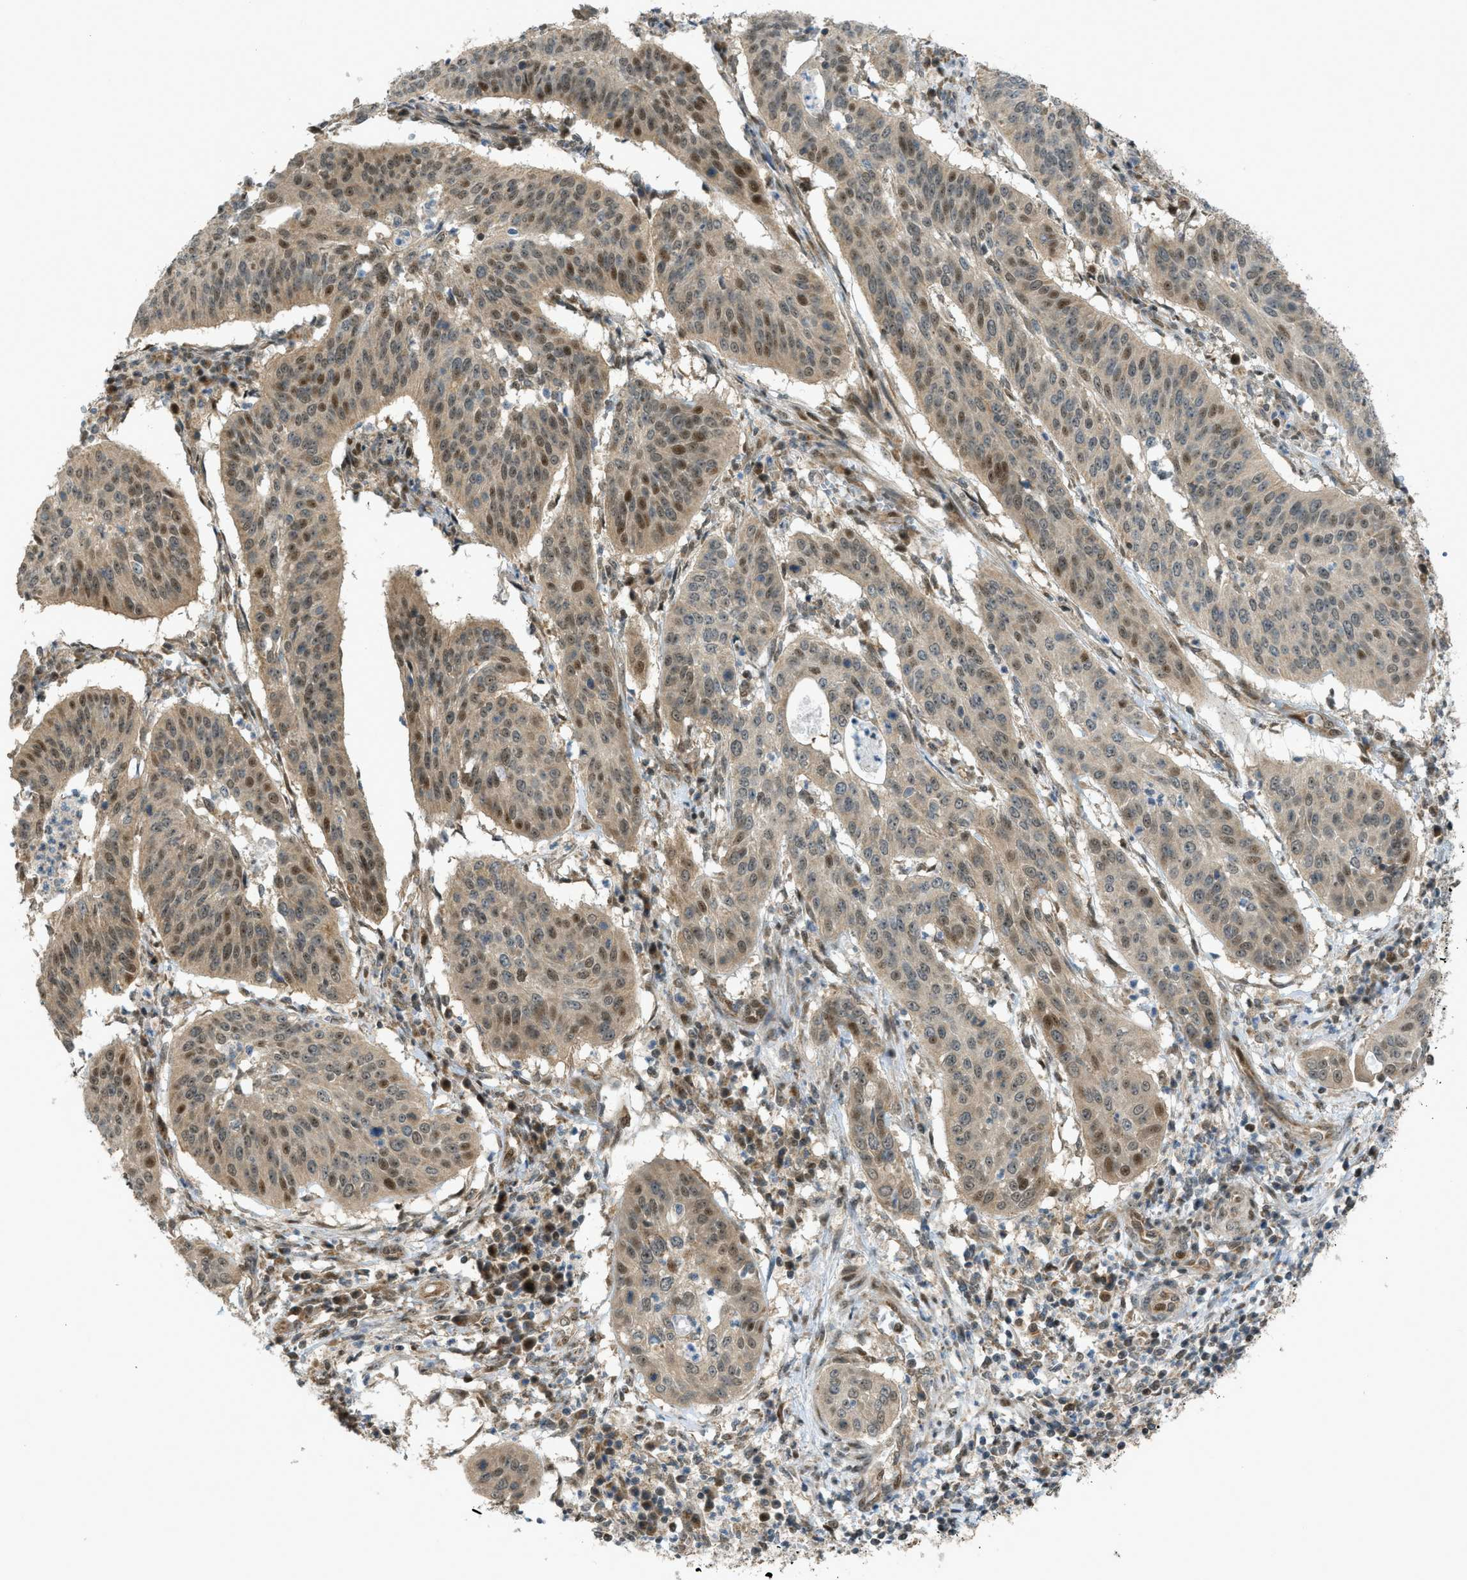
{"staining": {"intensity": "moderate", "quantity": ">75%", "location": "cytoplasmic/membranous,nuclear"}, "tissue": "cervical cancer", "cell_type": "Tumor cells", "image_type": "cancer", "snomed": [{"axis": "morphology", "description": "Normal tissue, NOS"}, {"axis": "morphology", "description": "Squamous cell carcinoma, NOS"}, {"axis": "topography", "description": "Cervix"}], "caption": "Human cervical cancer stained with a brown dye shows moderate cytoplasmic/membranous and nuclear positive staining in about >75% of tumor cells.", "gene": "CCDC186", "patient": {"sex": "female", "age": 39}}